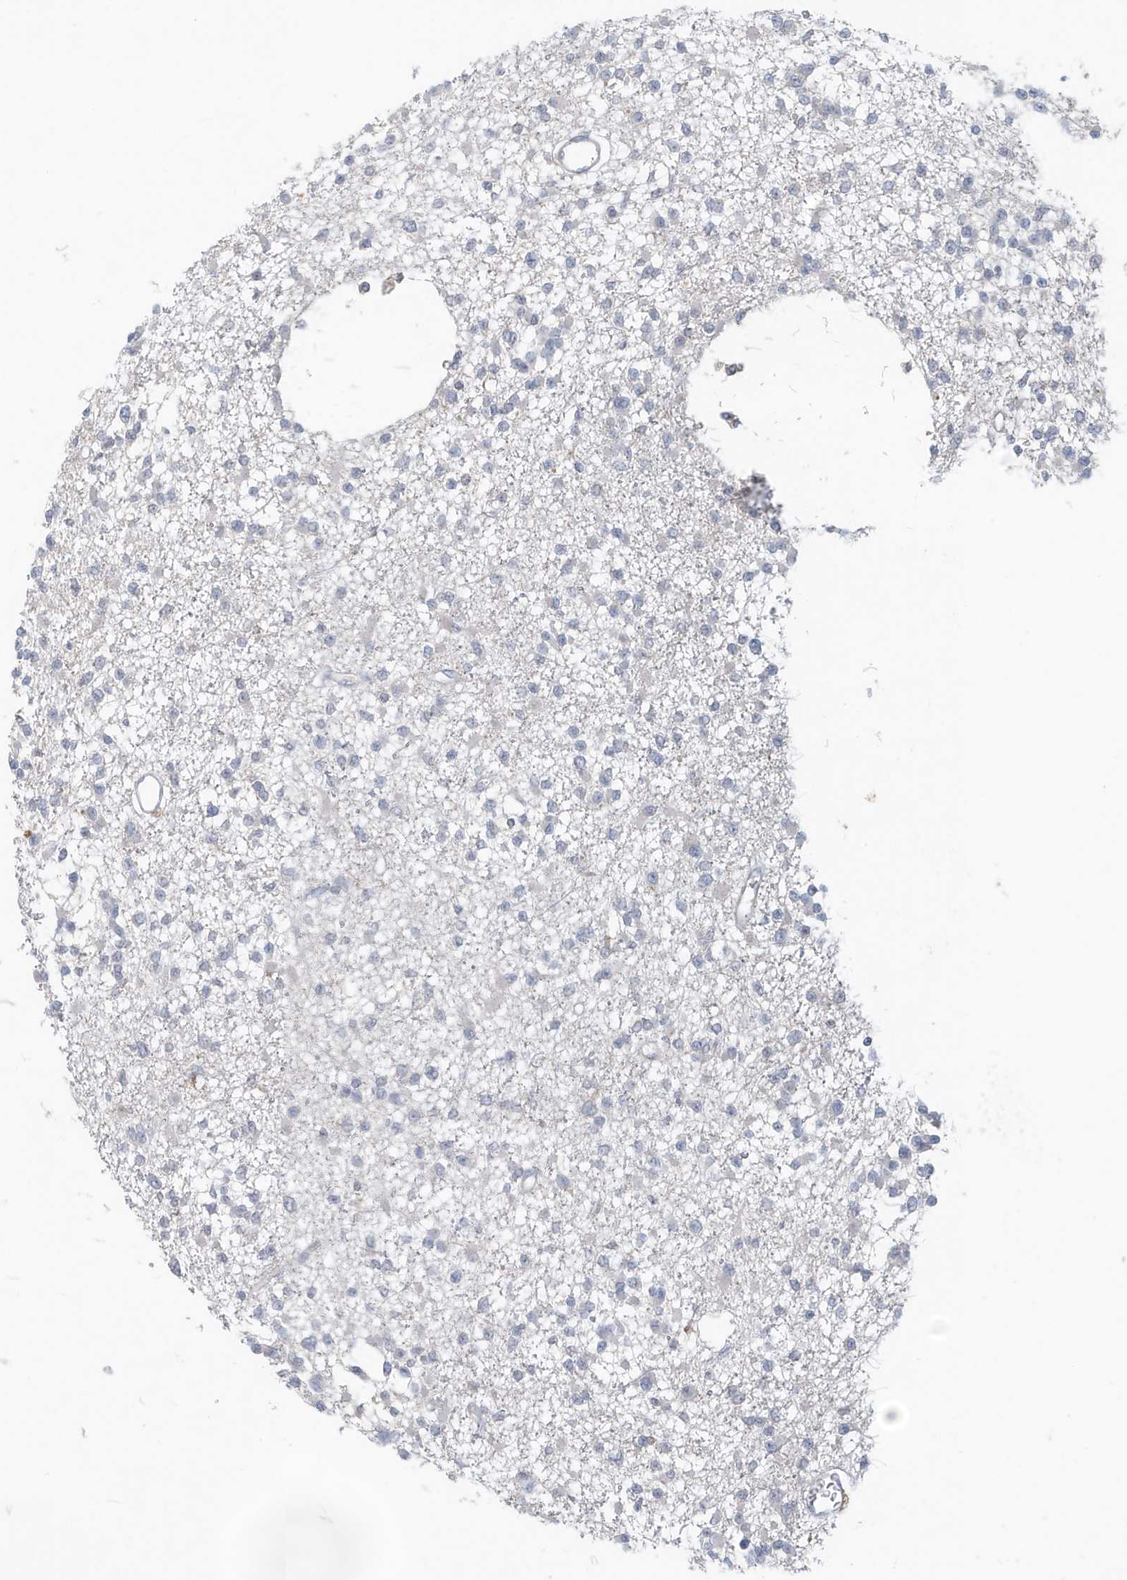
{"staining": {"intensity": "negative", "quantity": "none", "location": "none"}, "tissue": "glioma", "cell_type": "Tumor cells", "image_type": "cancer", "snomed": [{"axis": "morphology", "description": "Glioma, malignant, Low grade"}, {"axis": "topography", "description": "Brain"}], "caption": "There is no significant expression in tumor cells of glioma.", "gene": "C1RL", "patient": {"sex": "female", "age": 22}}